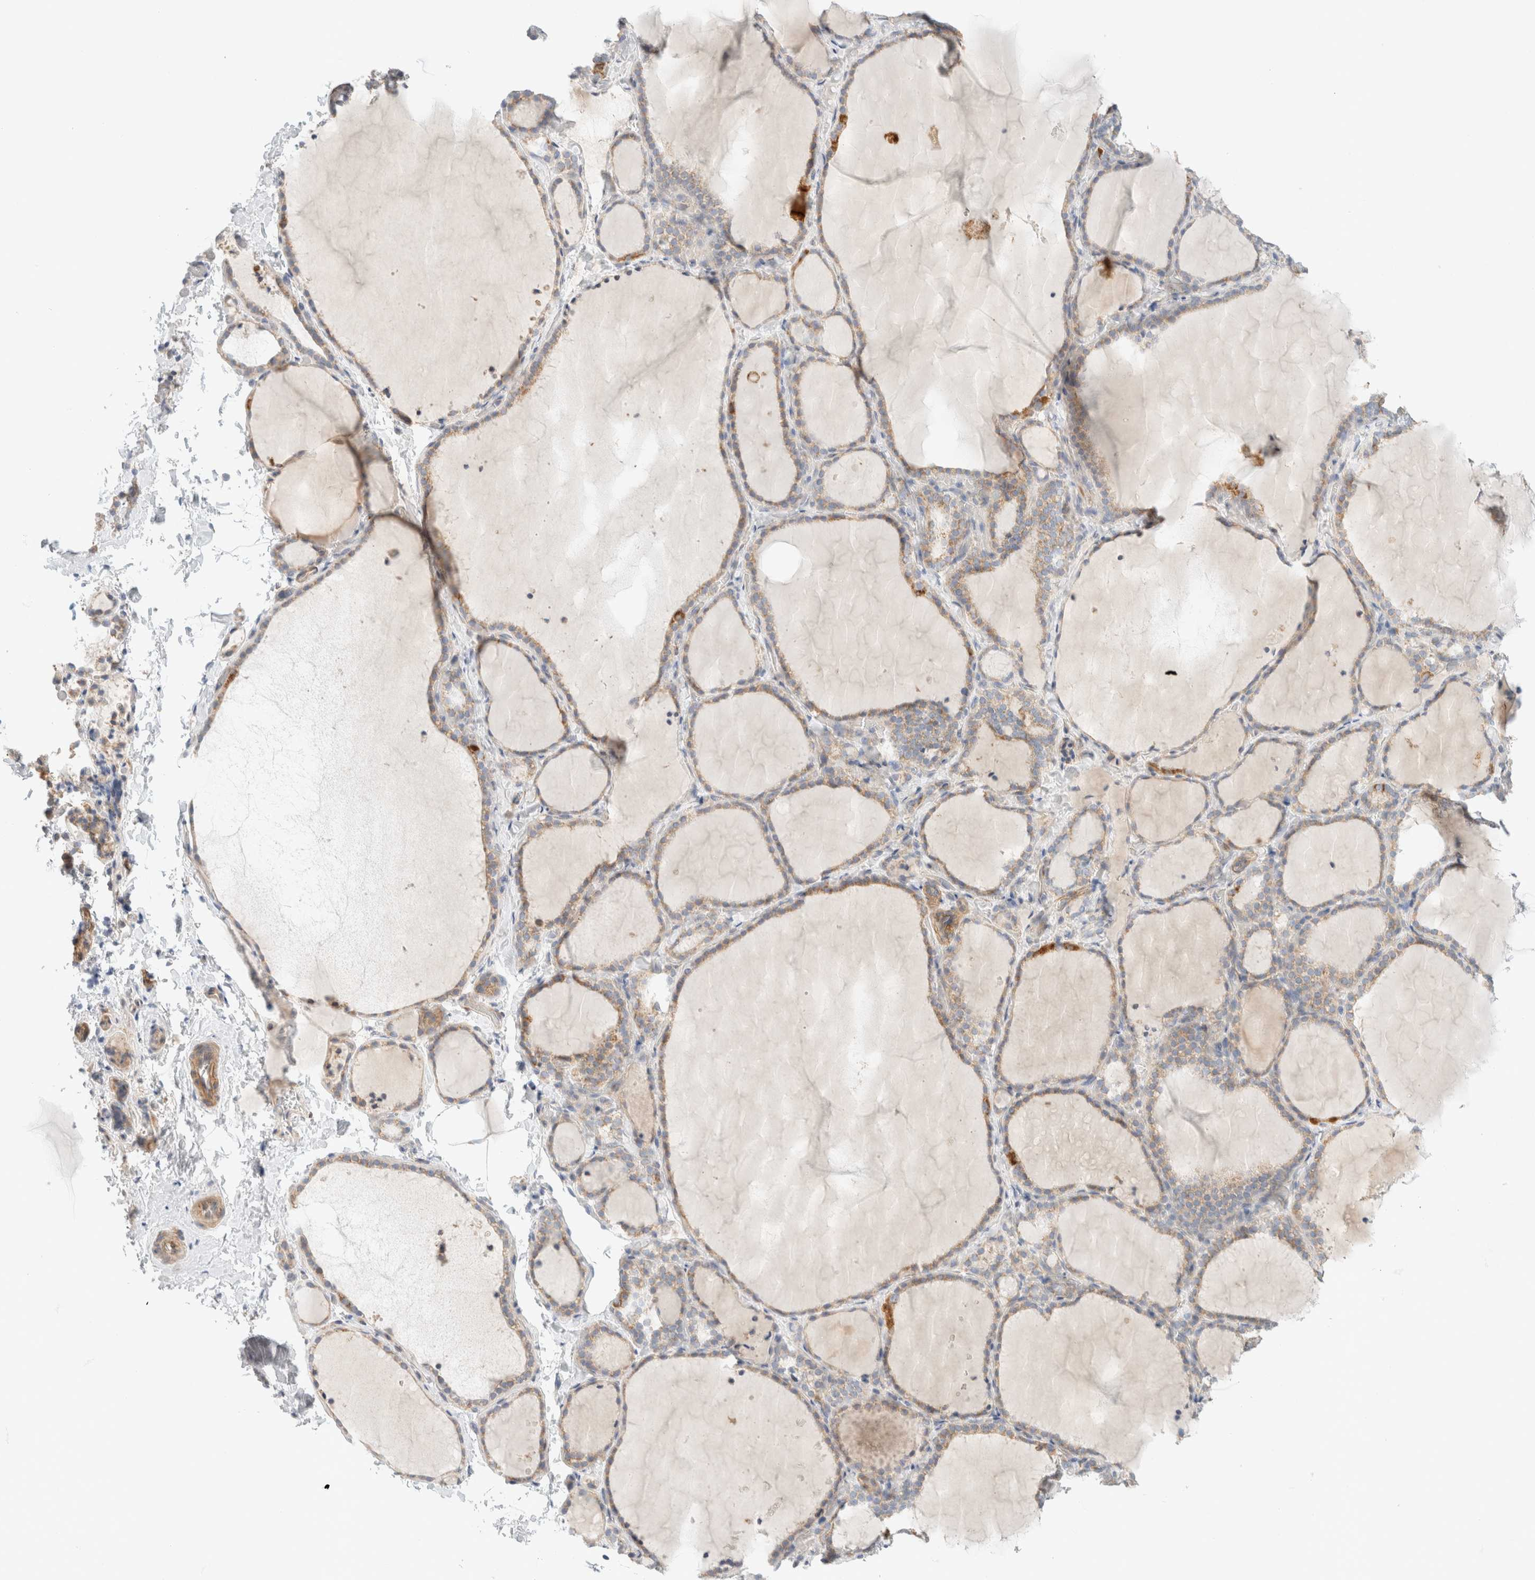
{"staining": {"intensity": "weak", "quantity": ">75%", "location": "cytoplasmic/membranous"}, "tissue": "thyroid gland", "cell_type": "Glandular cells", "image_type": "normal", "snomed": [{"axis": "morphology", "description": "Normal tissue, NOS"}, {"axis": "topography", "description": "Thyroid gland"}], "caption": "Immunohistochemical staining of unremarkable thyroid gland demonstrates >75% levels of weak cytoplasmic/membranous protein positivity in approximately >75% of glandular cells. (DAB (3,3'-diaminobenzidine) IHC with brightfield microscopy, high magnification).", "gene": "MRM3", "patient": {"sex": "female", "age": 22}}